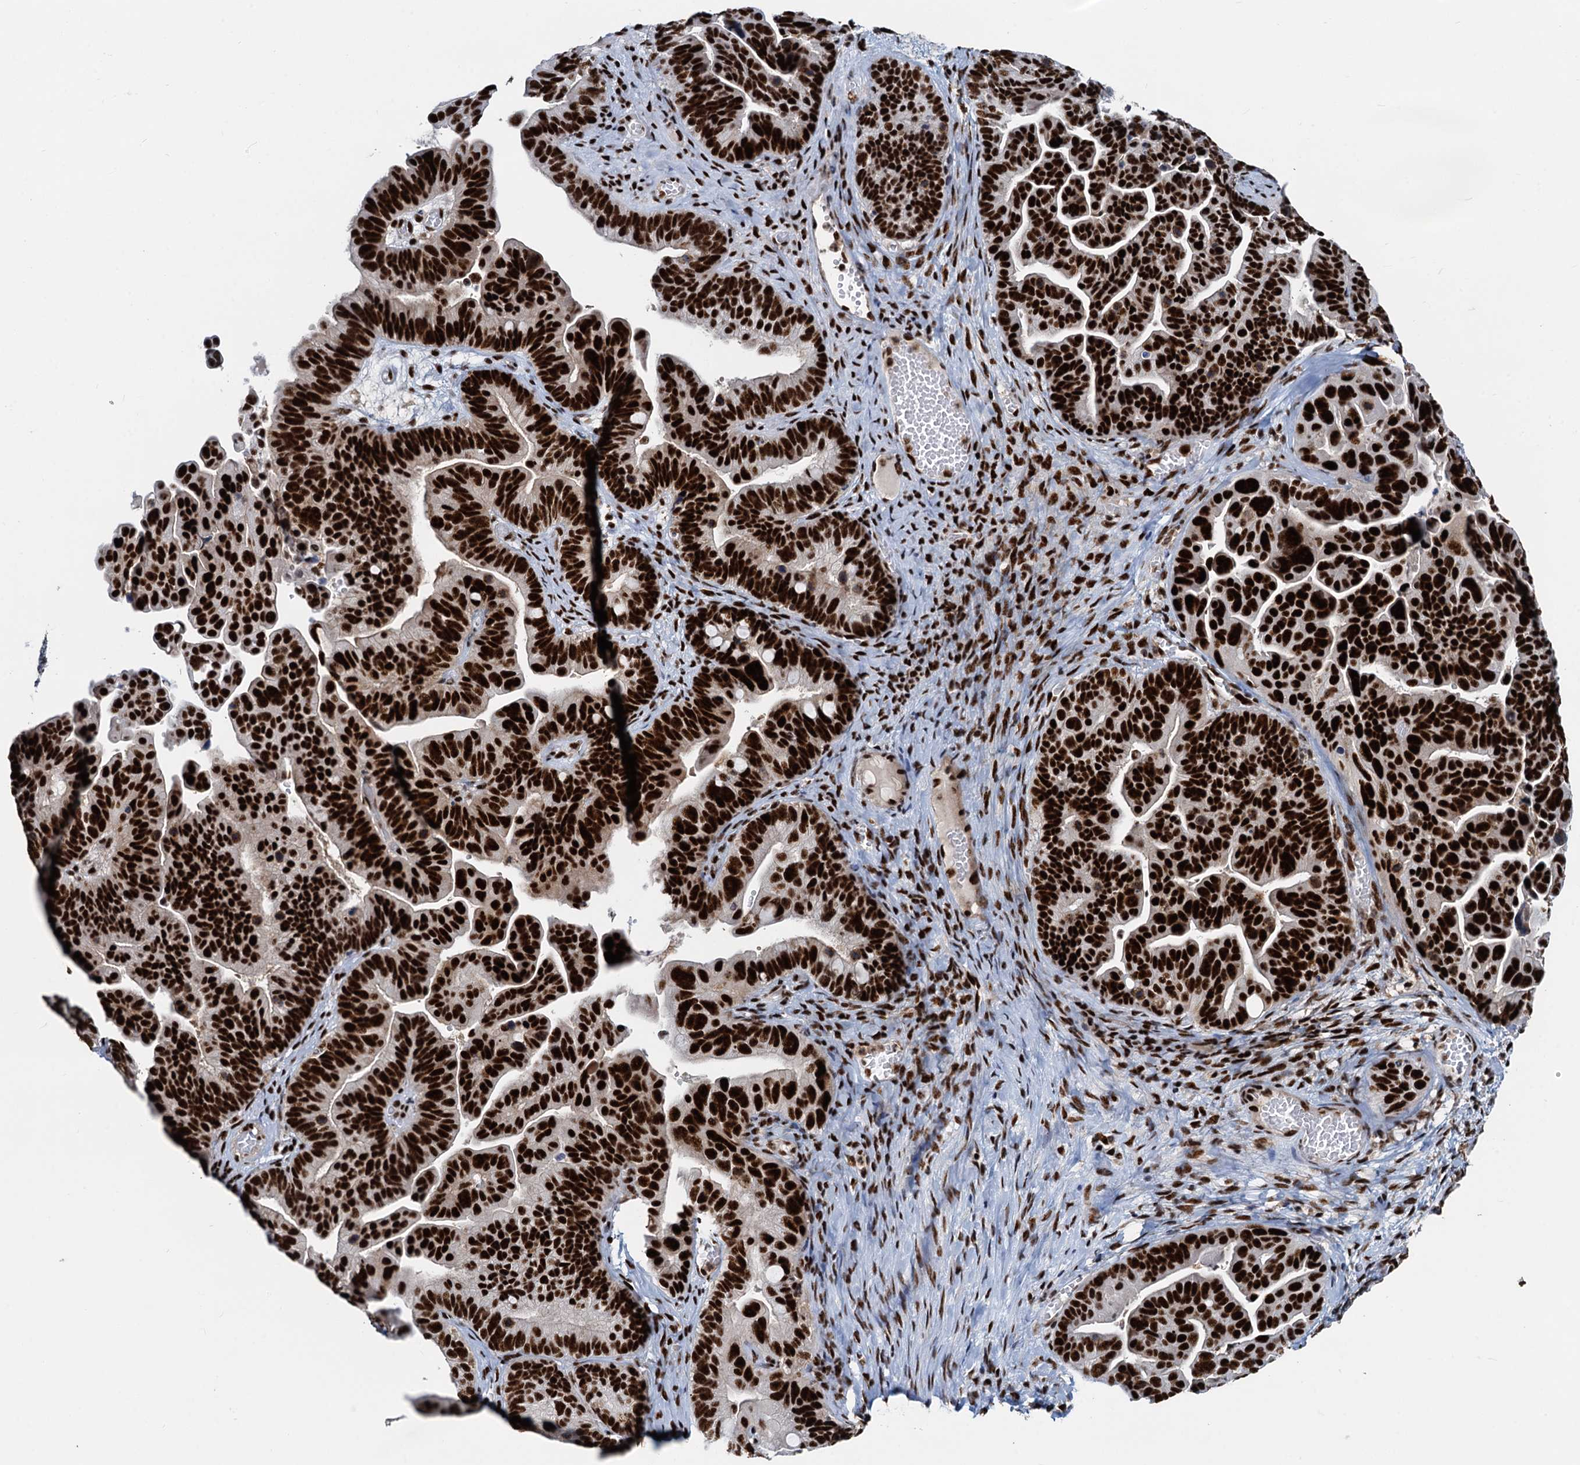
{"staining": {"intensity": "strong", "quantity": ">75%", "location": "nuclear"}, "tissue": "ovarian cancer", "cell_type": "Tumor cells", "image_type": "cancer", "snomed": [{"axis": "morphology", "description": "Cystadenocarcinoma, serous, NOS"}, {"axis": "topography", "description": "Ovary"}], "caption": "Immunohistochemical staining of human ovarian cancer (serous cystadenocarcinoma) shows high levels of strong nuclear protein expression in approximately >75% of tumor cells. The staining was performed using DAB, with brown indicating positive protein expression. Nuclei are stained blue with hematoxylin.", "gene": "RBM26", "patient": {"sex": "female", "age": 56}}